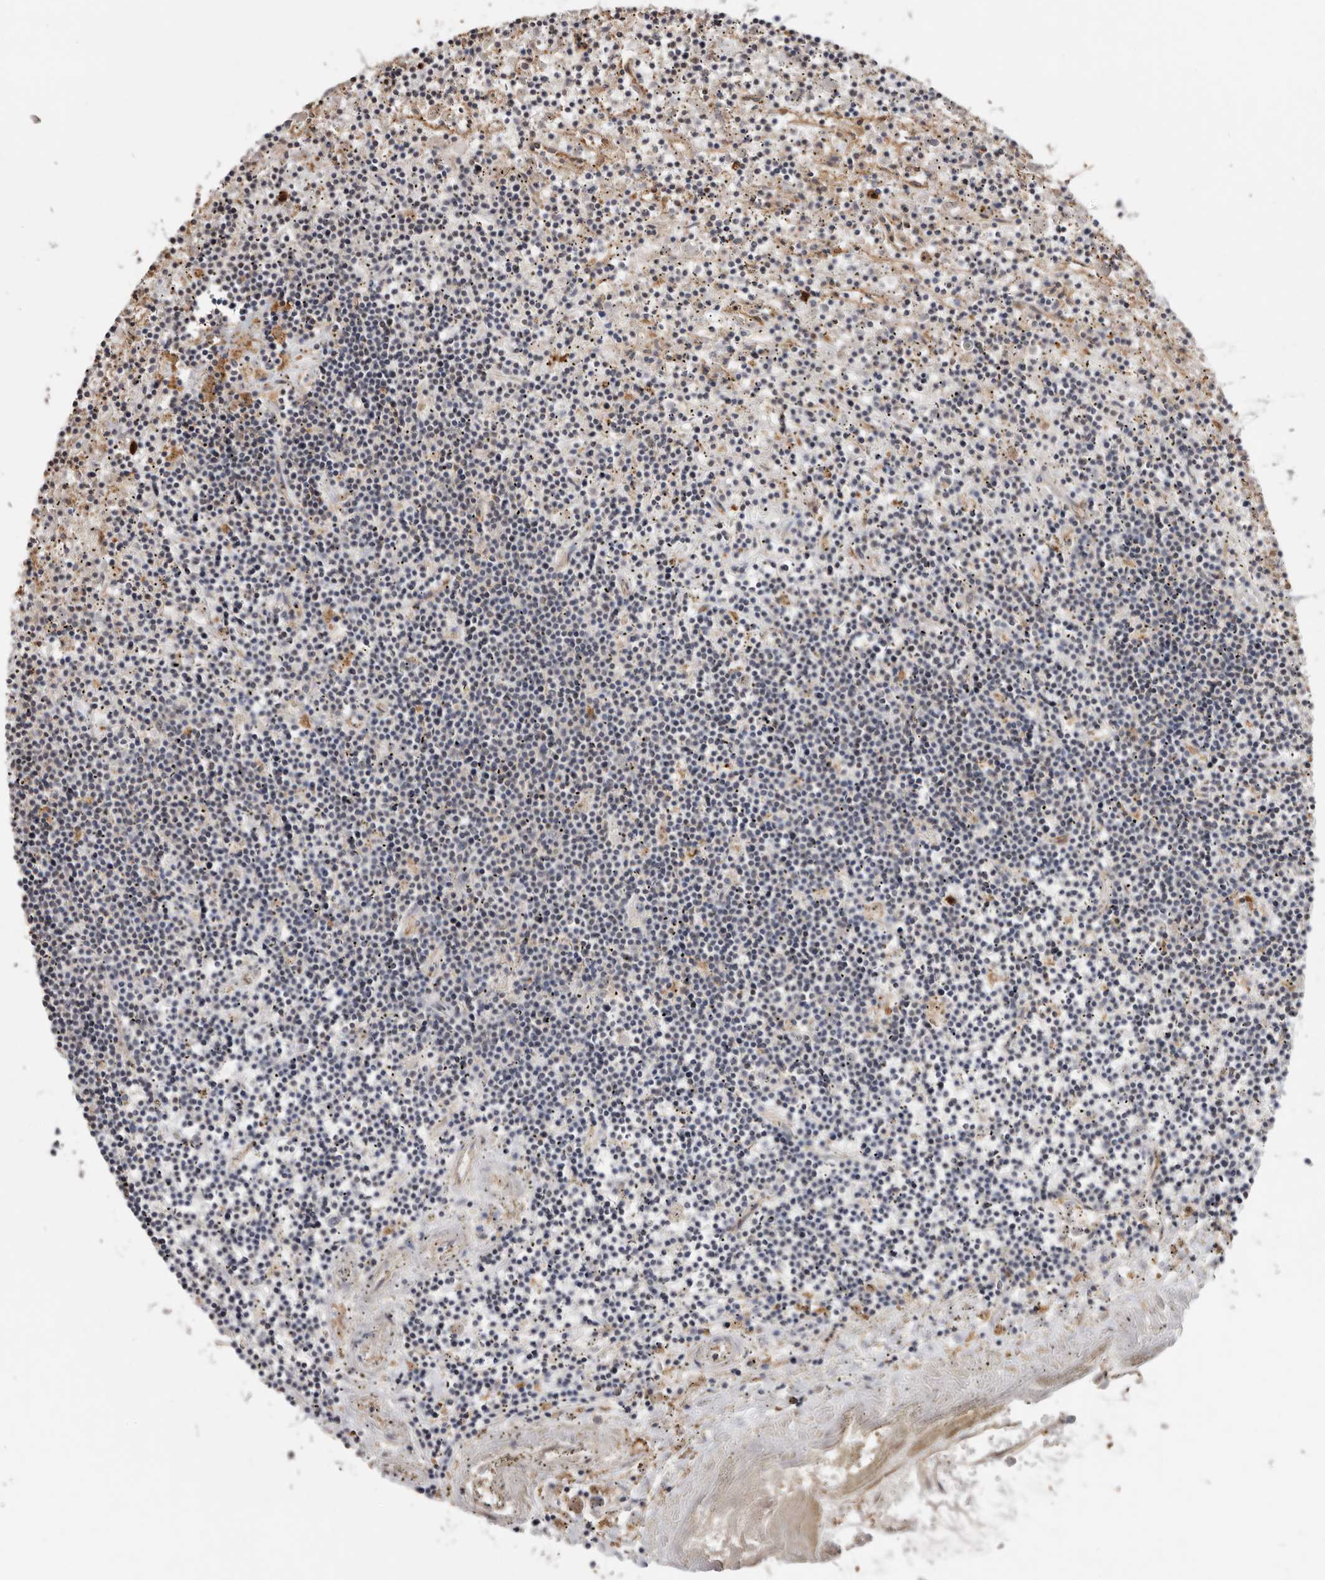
{"staining": {"intensity": "negative", "quantity": "none", "location": "none"}, "tissue": "lymphoma", "cell_type": "Tumor cells", "image_type": "cancer", "snomed": [{"axis": "morphology", "description": "Malignant lymphoma, non-Hodgkin's type, Low grade"}, {"axis": "topography", "description": "Spleen"}], "caption": "IHC photomicrograph of lymphoma stained for a protein (brown), which shows no staining in tumor cells. (DAB immunohistochemistry visualized using brightfield microscopy, high magnification).", "gene": "RSPO2", "patient": {"sex": "male", "age": 76}}